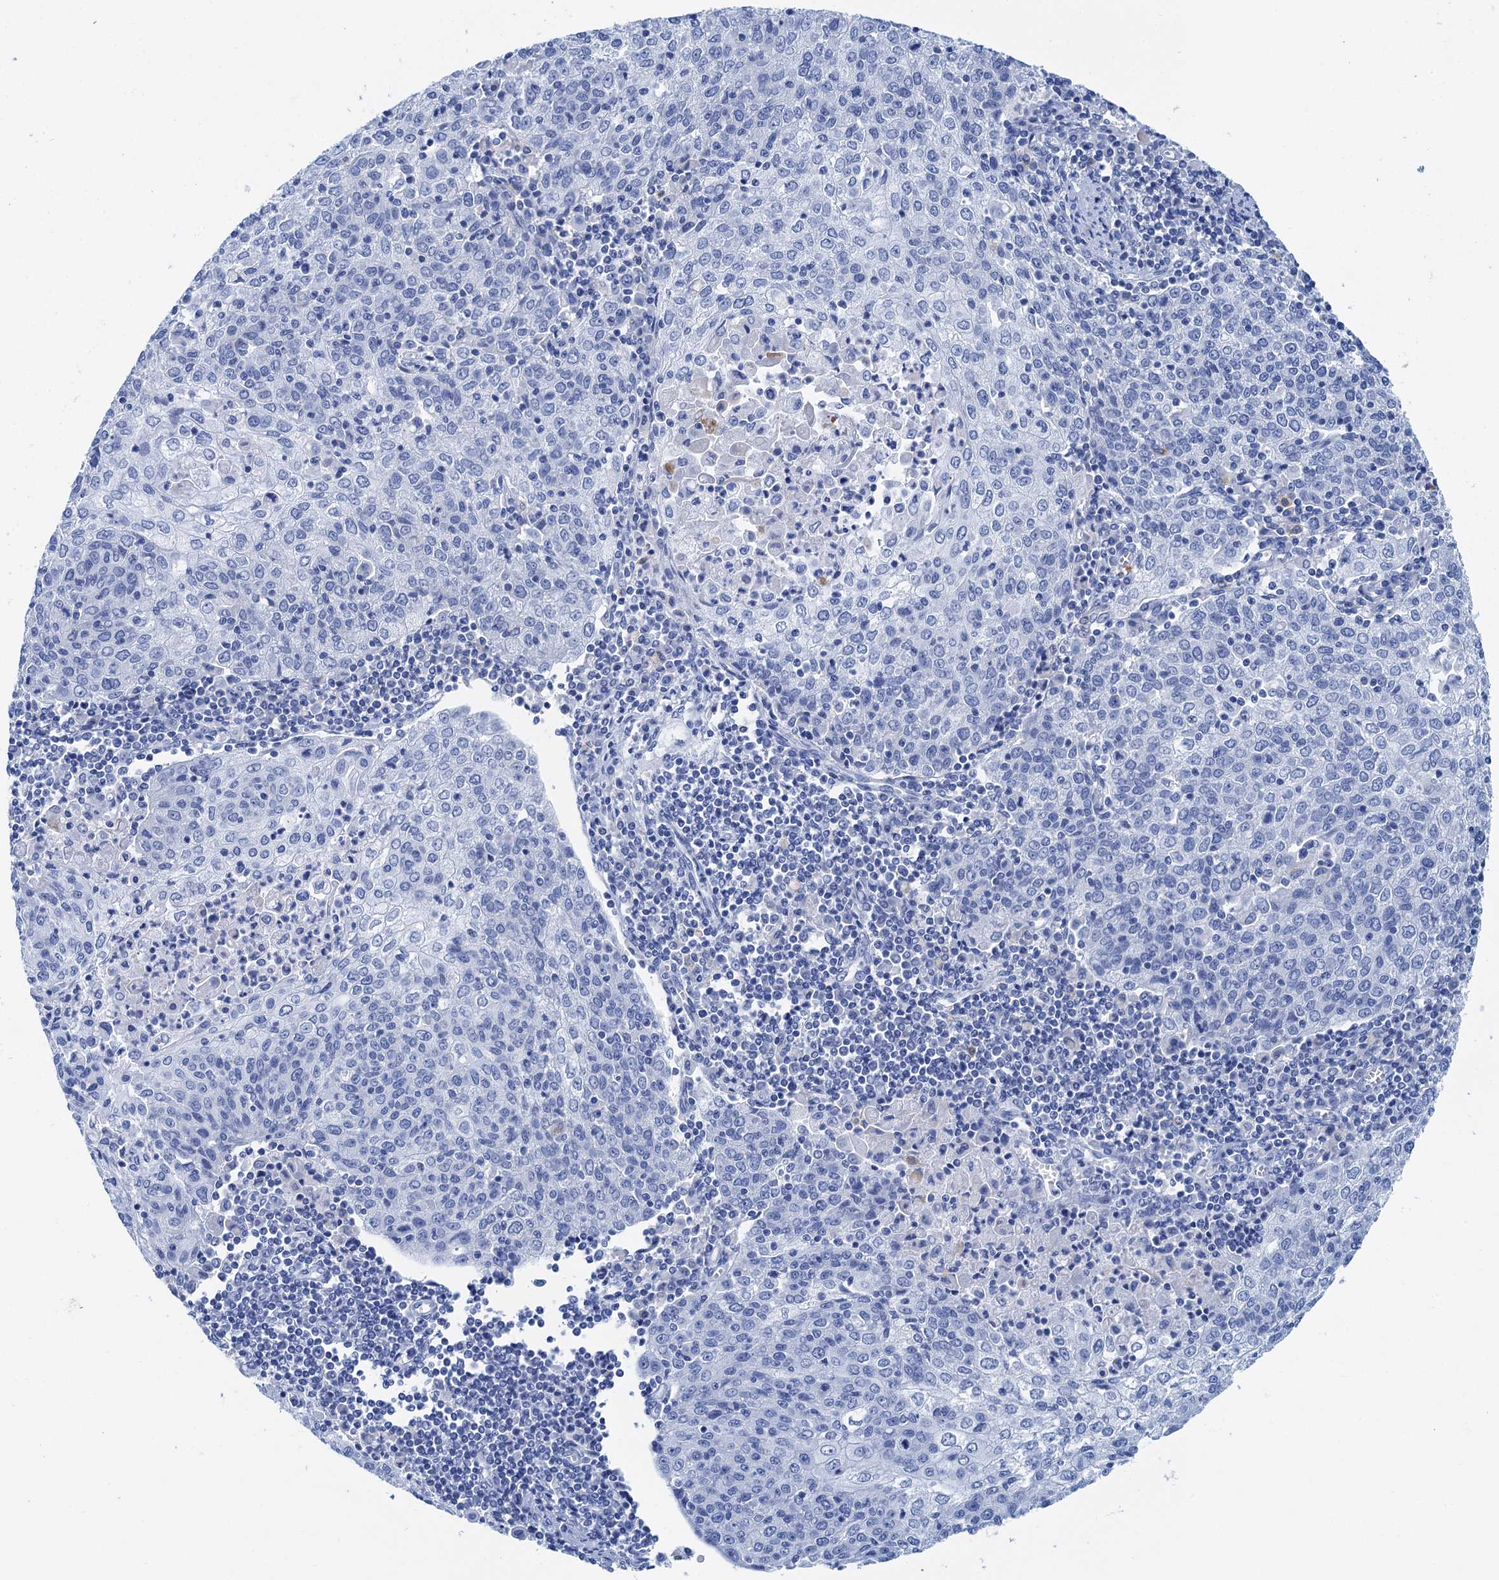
{"staining": {"intensity": "negative", "quantity": "none", "location": "none"}, "tissue": "cervical cancer", "cell_type": "Tumor cells", "image_type": "cancer", "snomed": [{"axis": "morphology", "description": "Squamous cell carcinoma, NOS"}, {"axis": "topography", "description": "Cervix"}], "caption": "A high-resolution photomicrograph shows IHC staining of cervical cancer (squamous cell carcinoma), which demonstrates no significant positivity in tumor cells. Nuclei are stained in blue.", "gene": "NLRP10", "patient": {"sex": "female", "age": 48}}